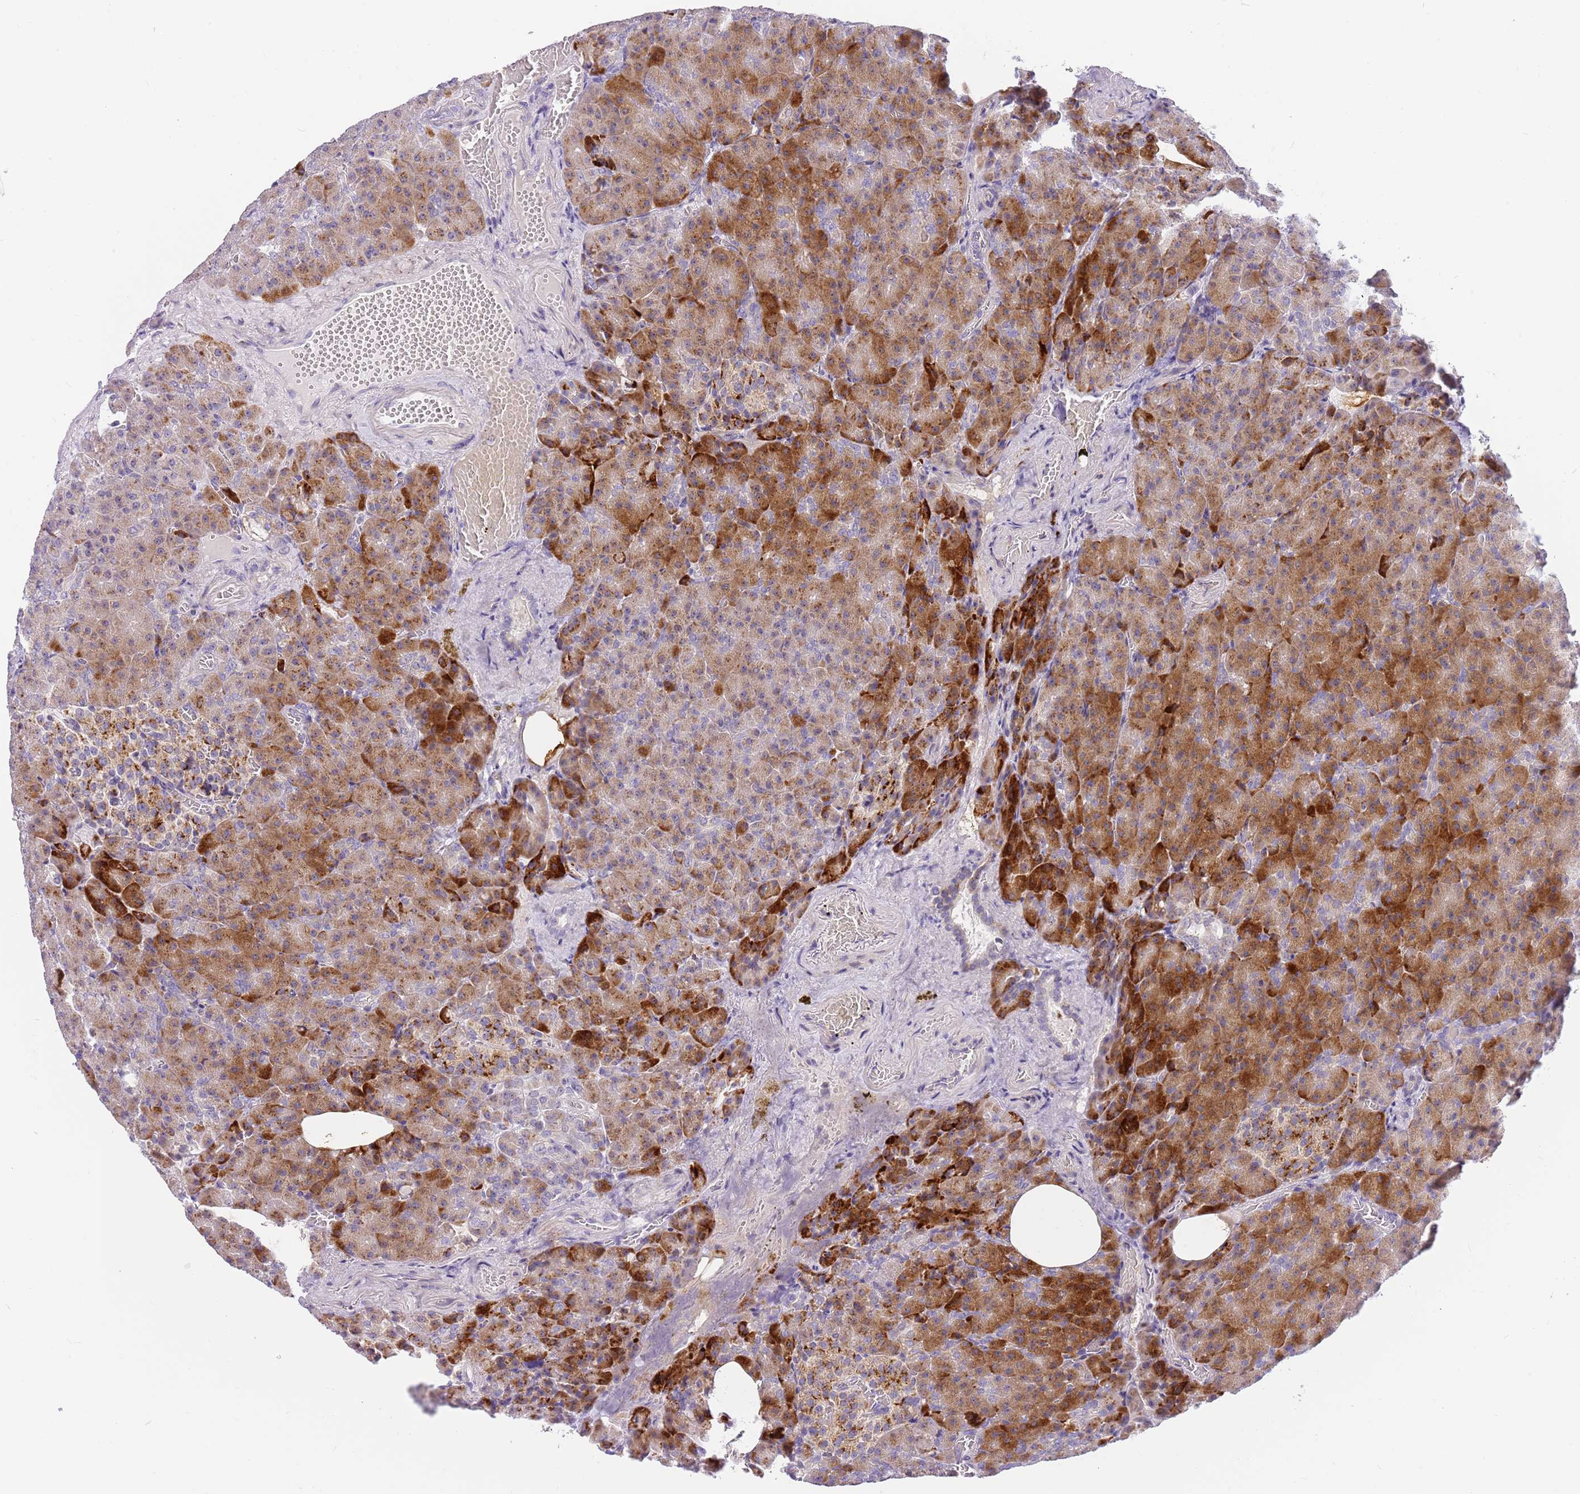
{"staining": {"intensity": "strong", "quantity": "25%-75%", "location": "cytoplasmic/membranous"}, "tissue": "pancreas", "cell_type": "Exocrine glandular cells", "image_type": "normal", "snomed": [{"axis": "morphology", "description": "Normal tissue, NOS"}, {"axis": "topography", "description": "Pancreas"}], "caption": "The photomicrograph reveals immunohistochemical staining of benign pancreas. There is strong cytoplasmic/membranous positivity is seen in about 25%-75% of exocrine glandular cells. (IHC, brightfield microscopy, high magnification).", "gene": "DNAJA3", "patient": {"sex": "female", "age": 74}}